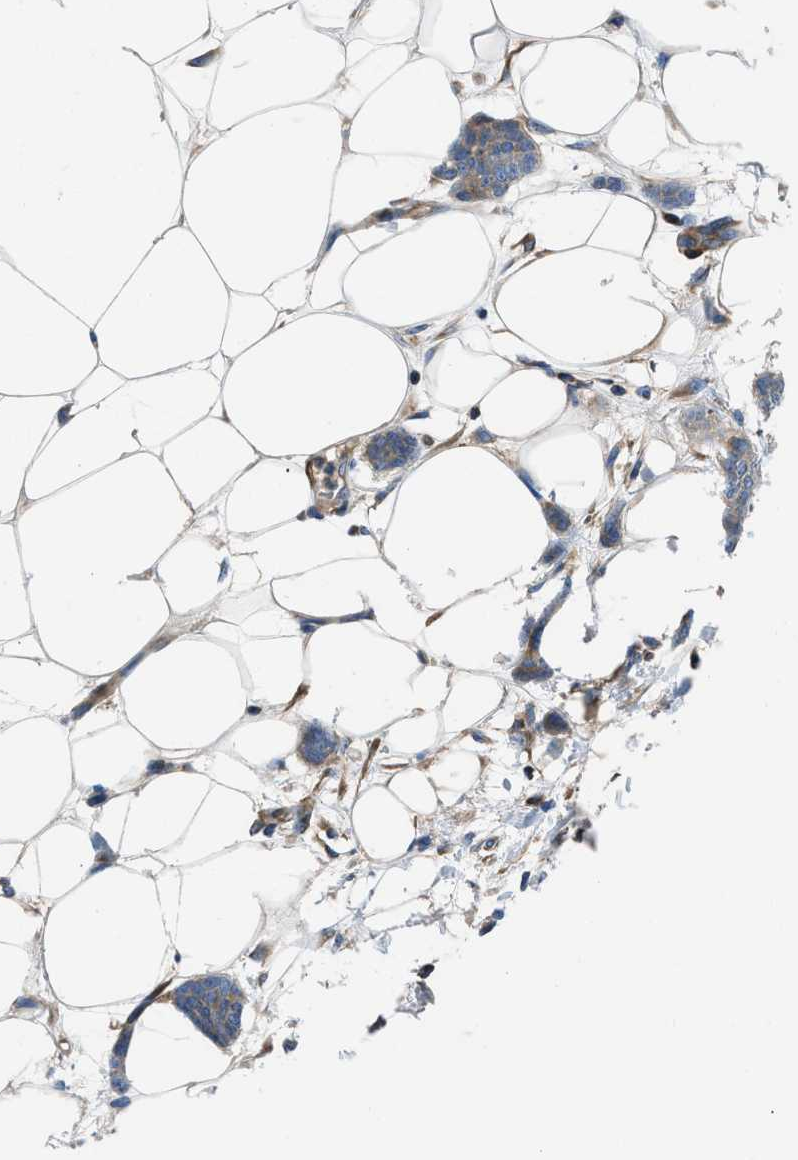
{"staining": {"intensity": "moderate", "quantity": ">75%", "location": "cytoplasmic/membranous"}, "tissue": "breast cancer", "cell_type": "Tumor cells", "image_type": "cancer", "snomed": [{"axis": "morphology", "description": "Lobular carcinoma"}, {"axis": "topography", "description": "Skin"}, {"axis": "topography", "description": "Breast"}], "caption": "Brown immunohistochemical staining in breast cancer displays moderate cytoplasmic/membranous staining in about >75% of tumor cells.", "gene": "CHKB", "patient": {"sex": "female", "age": 46}}